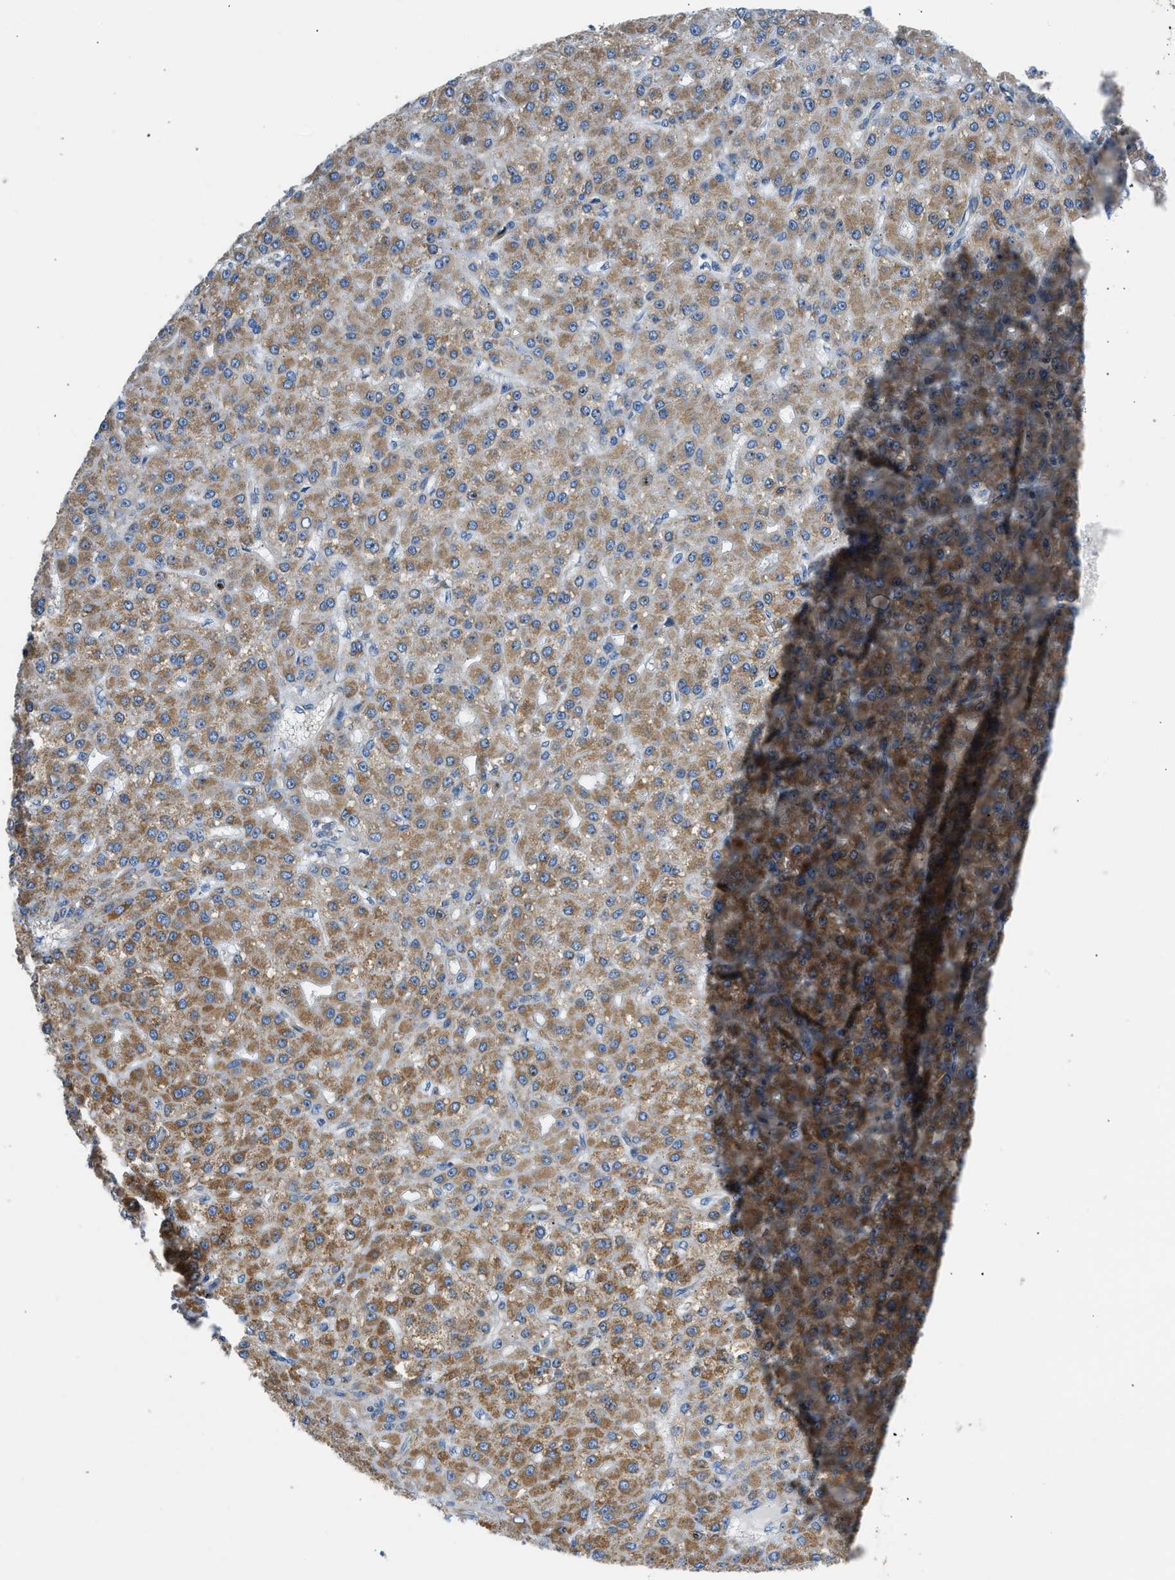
{"staining": {"intensity": "moderate", "quantity": ">75%", "location": "cytoplasmic/membranous"}, "tissue": "liver cancer", "cell_type": "Tumor cells", "image_type": "cancer", "snomed": [{"axis": "morphology", "description": "Carcinoma, Hepatocellular, NOS"}, {"axis": "topography", "description": "Liver"}], "caption": "IHC histopathology image of human liver hepatocellular carcinoma stained for a protein (brown), which exhibits medium levels of moderate cytoplasmic/membranous staining in approximately >75% of tumor cells.", "gene": "CAMKK2", "patient": {"sex": "male", "age": 67}}